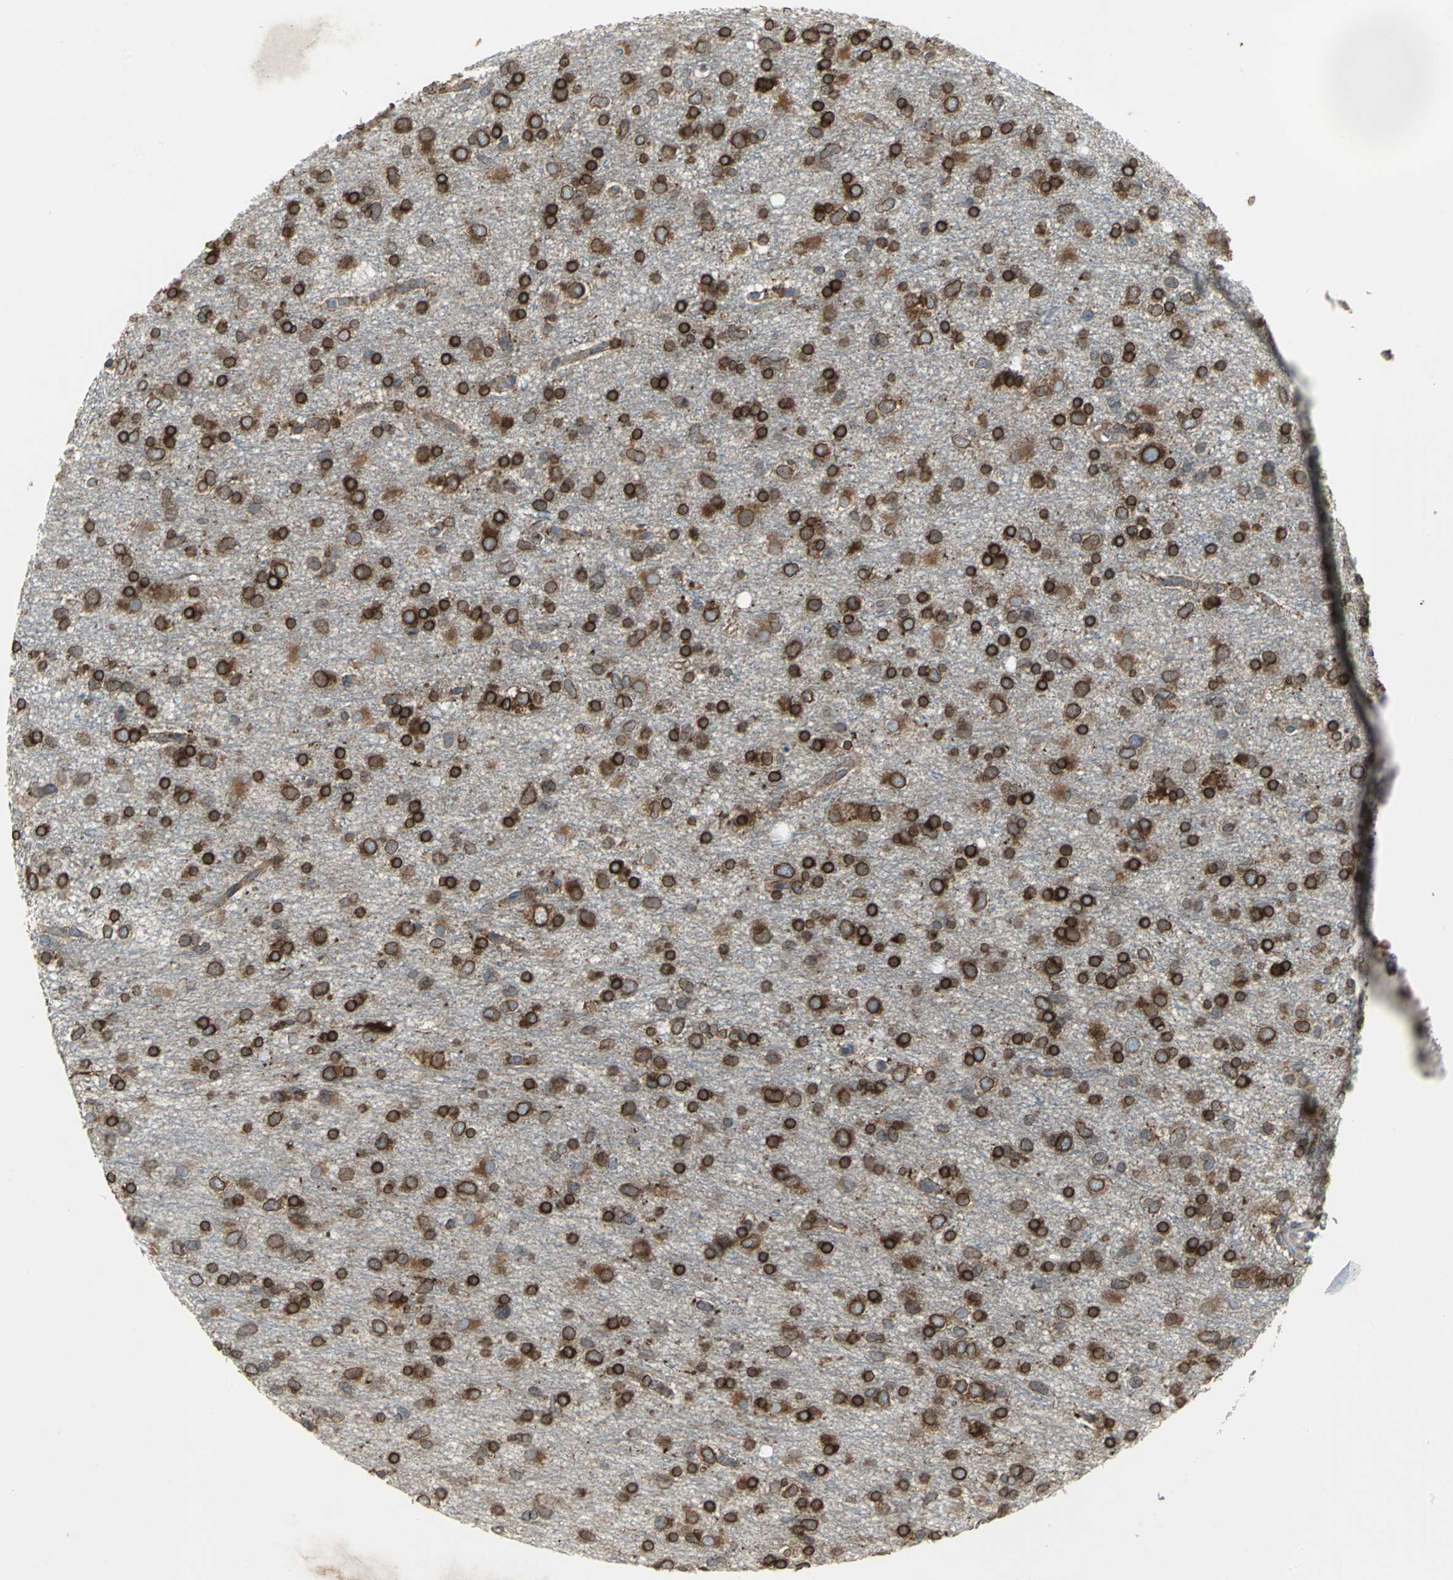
{"staining": {"intensity": "moderate", "quantity": ">75%", "location": "cytoplasmic/membranous"}, "tissue": "glioma", "cell_type": "Tumor cells", "image_type": "cancer", "snomed": [{"axis": "morphology", "description": "Glioma, malignant, Low grade"}, {"axis": "topography", "description": "Brain"}], "caption": "Protein analysis of low-grade glioma (malignant) tissue shows moderate cytoplasmic/membranous expression in approximately >75% of tumor cells.", "gene": "SYVN1", "patient": {"sex": "male", "age": 42}}